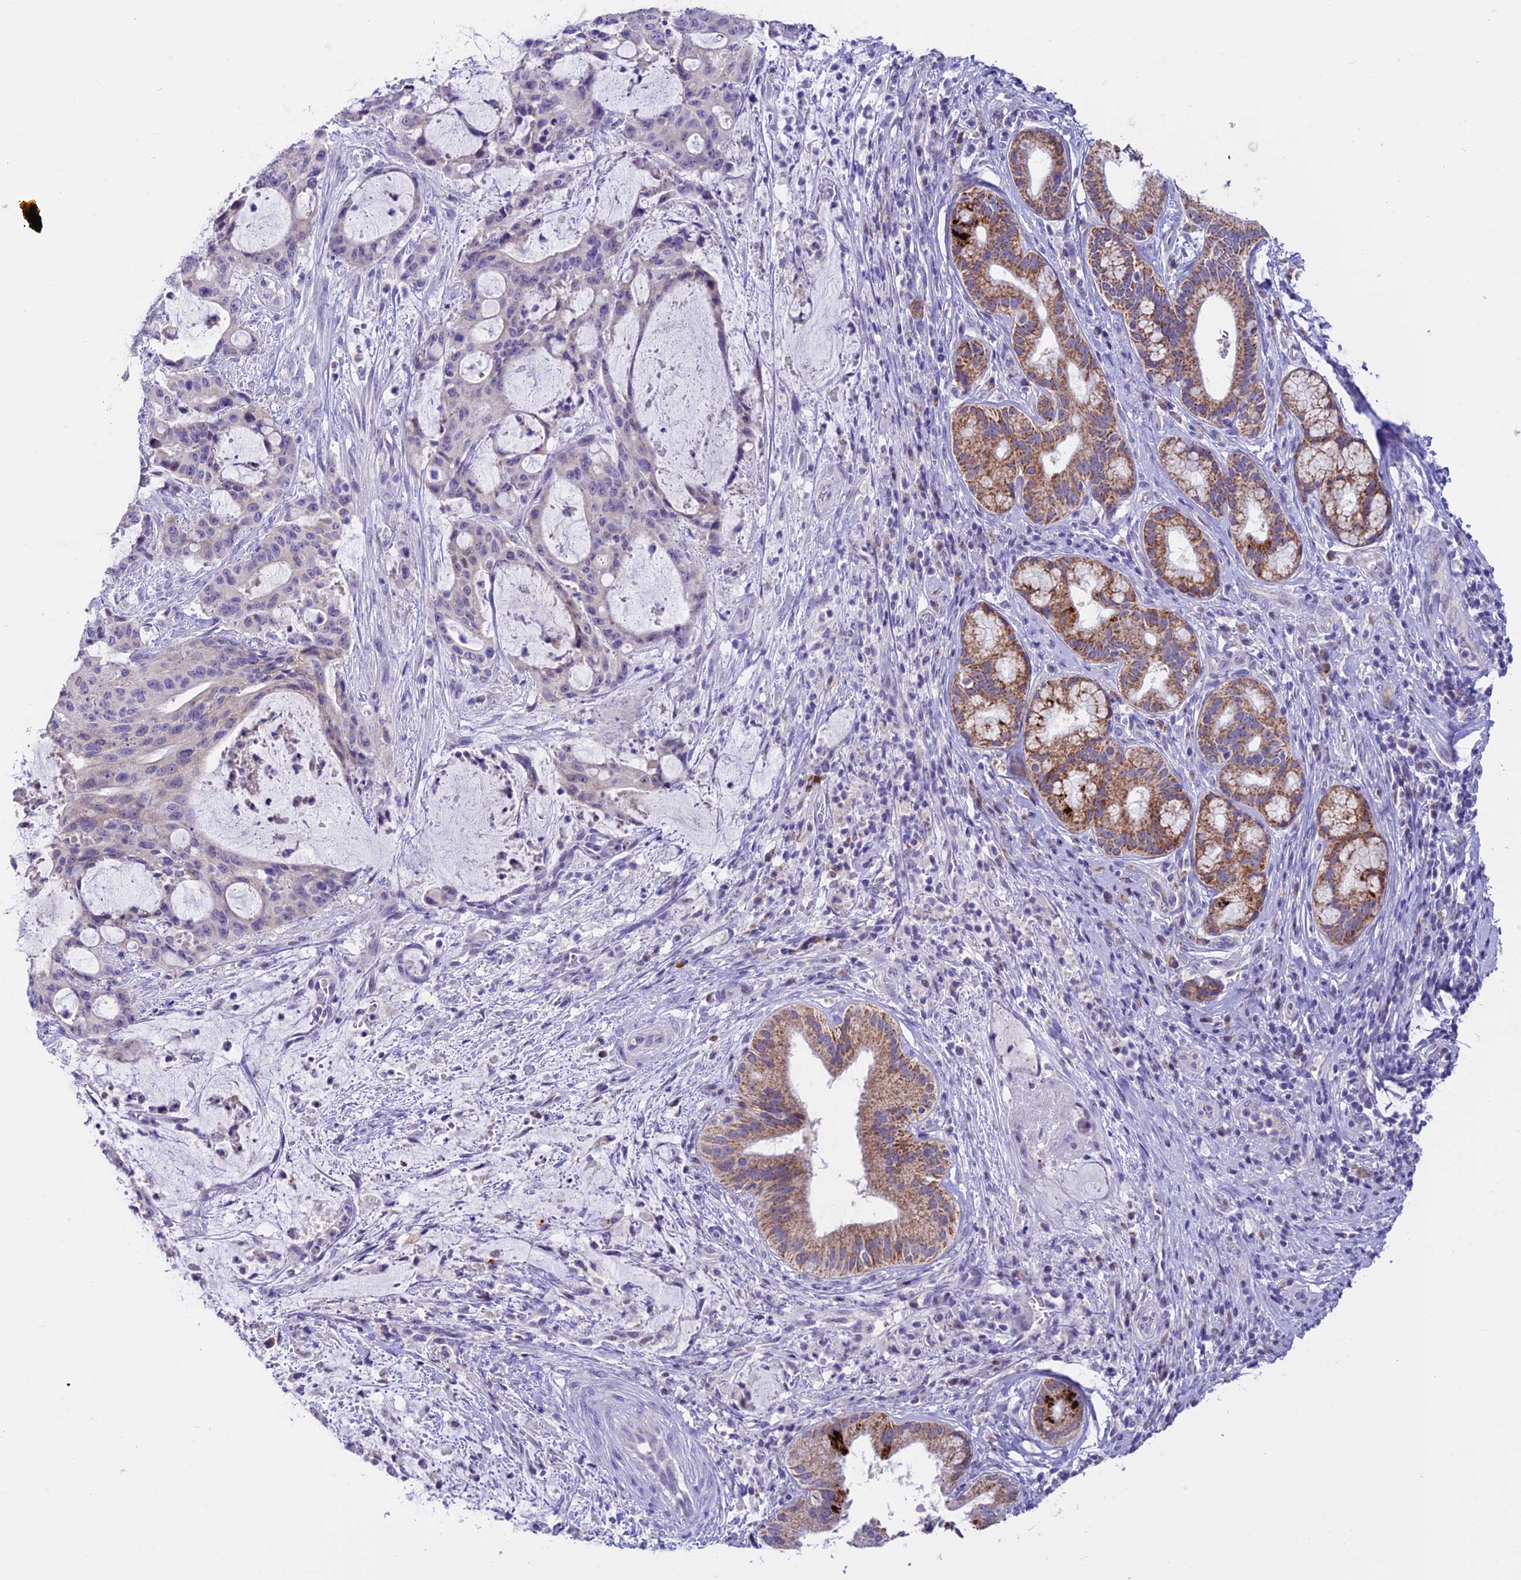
{"staining": {"intensity": "moderate", "quantity": "25%-75%", "location": "cytoplasmic/membranous"}, "tissue": "liver cancer", "cell_type": "Tumor cells", "image_type": "cancer", "snomed": [{"axis": "morphology", "description": "Normal tissue, NOS"}, {"axis": "morphology", "description": "Cholangiocarcinoma"}, {"axis": "topography", "description": "Liver"}, {"axis": "topography", "description": "Peripheral nerve tissue"}], "caption": "Tumor cells exhibit medium levels of moderate cytoplasmic/membranous expression in about 25%-75% of cells in human cholangiocarcinoma (liver).", "gene": "SLC10A1", "patient": {"sex": "female", "age": 73}}